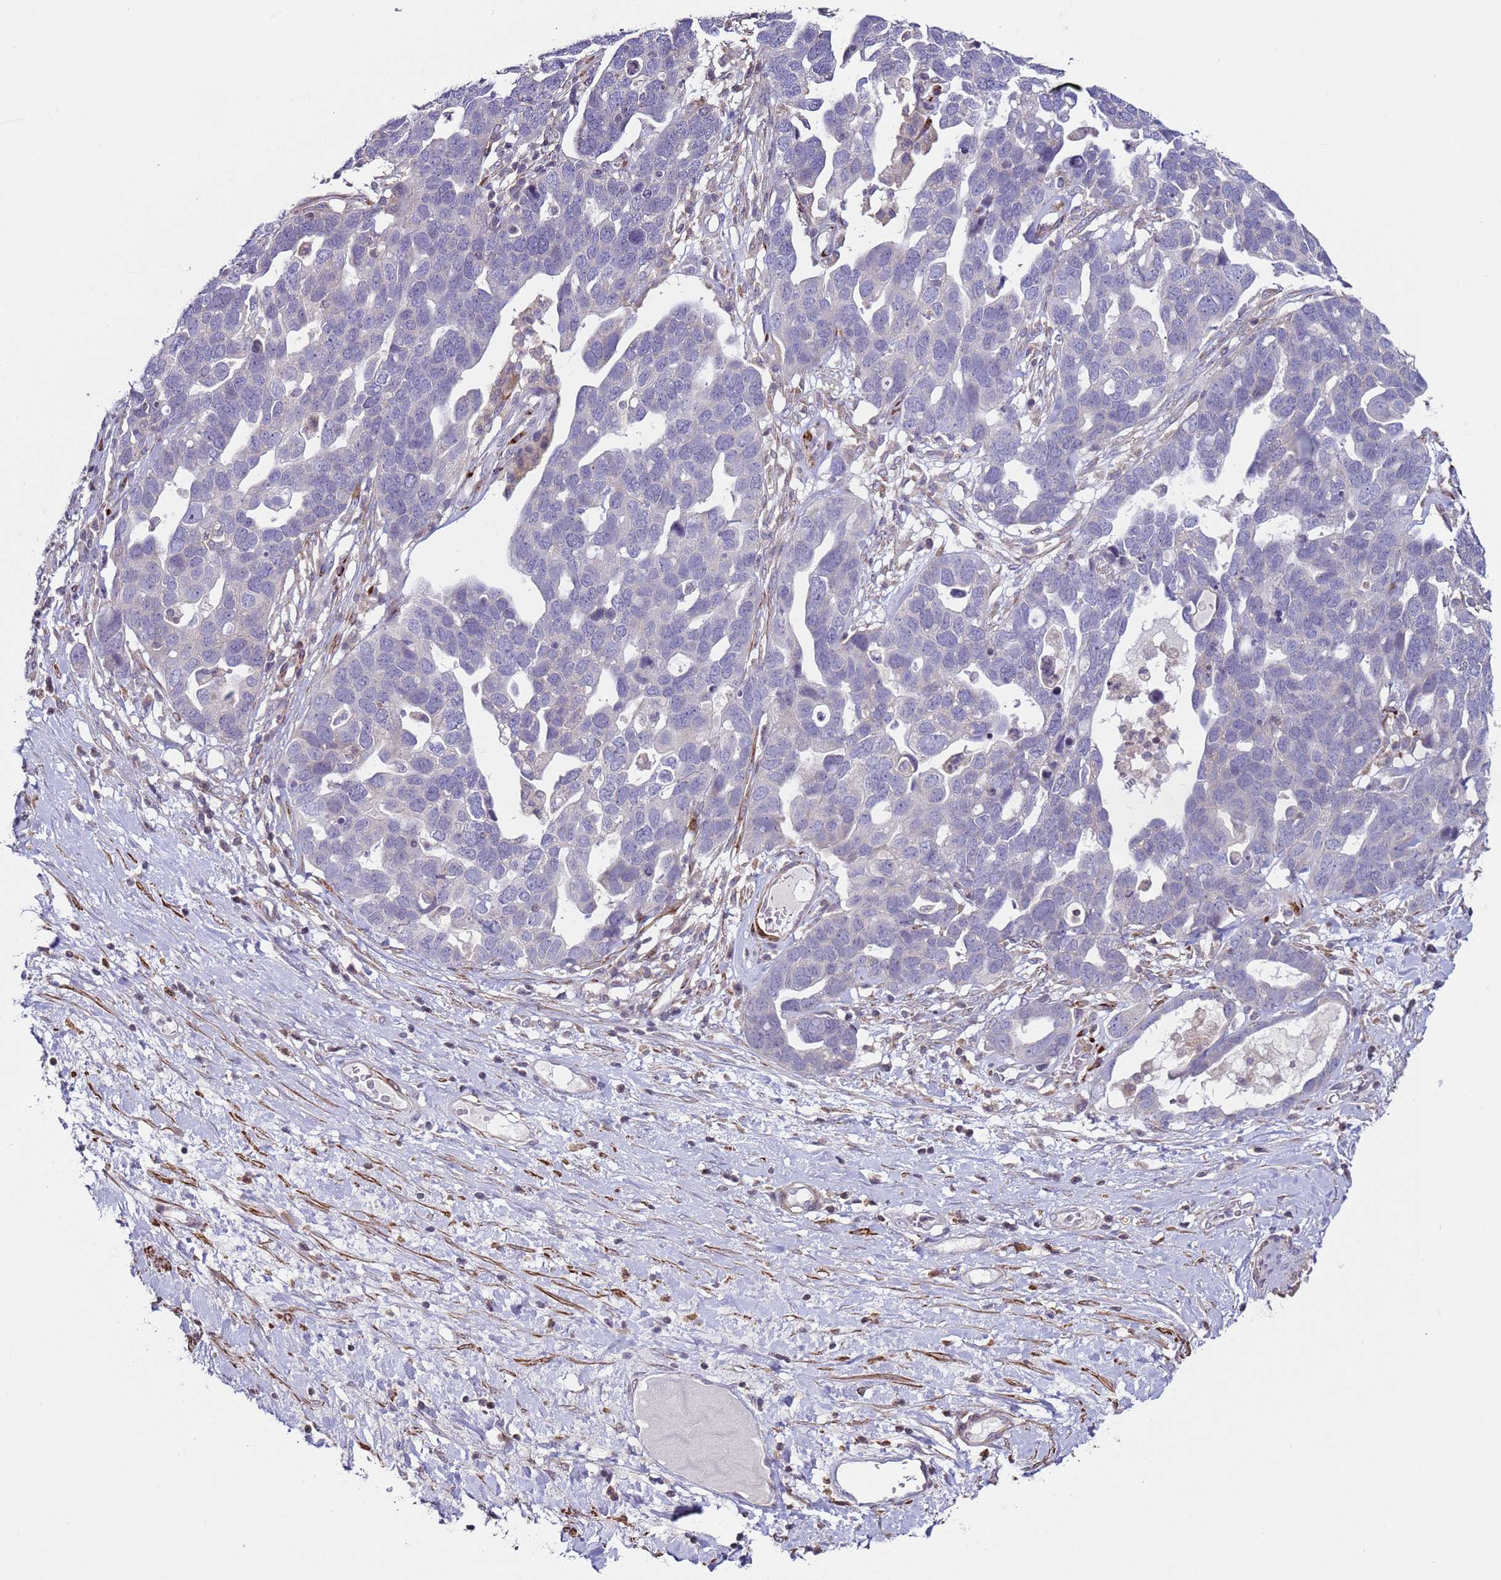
{"staining": {"intensity": "negative", "quantity": "none", "location": "none"}, "tissue": "ovarian cancer", "cell_type": "Tumor cells", "image_type": "cancer", "snomed": [{"axis": "morphology", "description": "Cystadenocarcinoma, serous, NOS"}, {"axis": "topography", "description": "Ovary"}], "caption": "This is a histopathology image of IHC staining of ovarian cancer, which shows no positivity in tumor cells.", "gene": "SNAPC4", "patient": {"sex": "female", "age": 54}}